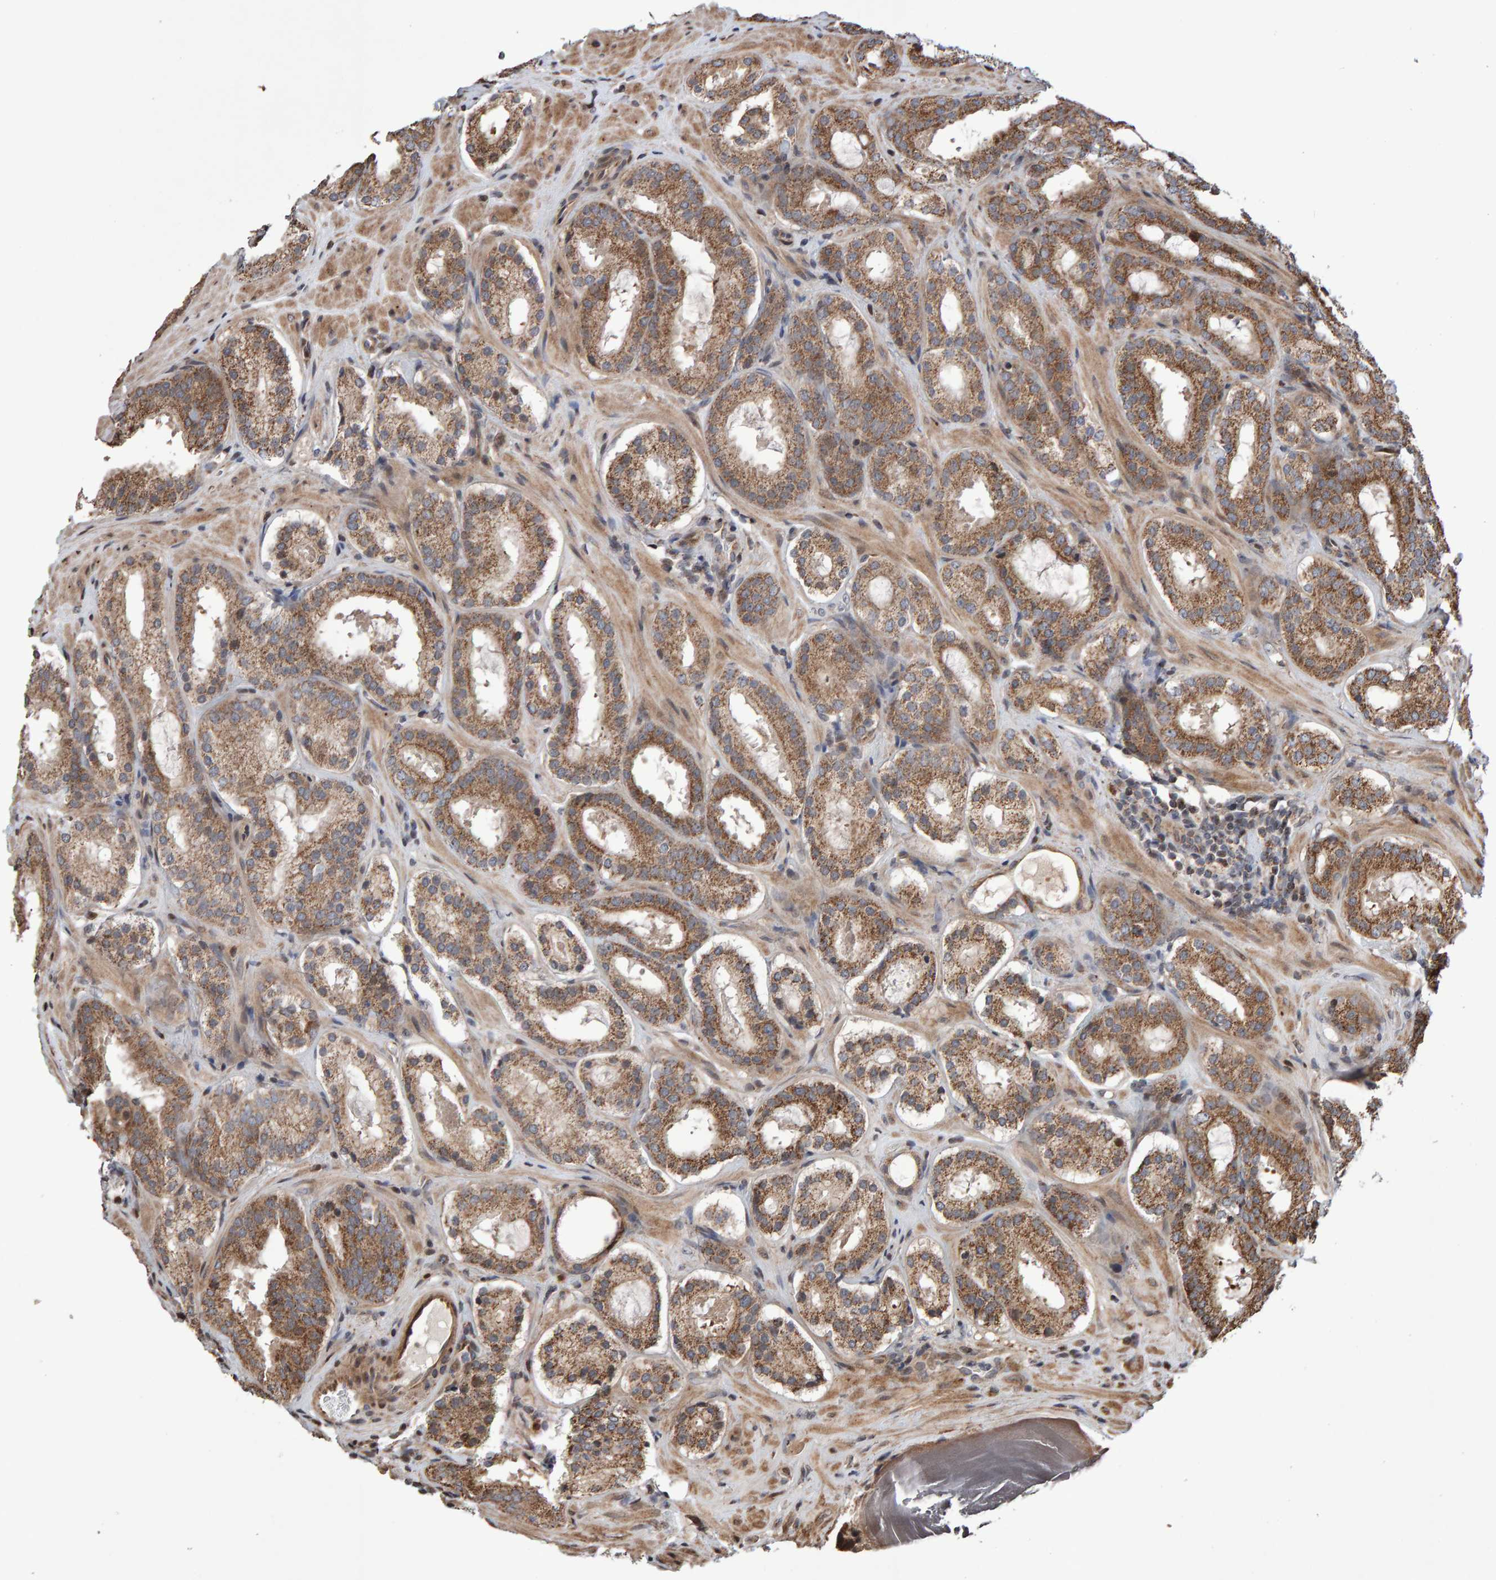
{"staining": {"intensity": "moderate", "quantity": ">75%", "location": "cytoplasmic/membranous"}, "tissue": "prostate cancer", "cell_type": "Tumor cells", "image_type": "cancer", "snomed": [{"axis": "morphology", "description": "Adenocarcinoma, Low grade"}, {"axis": "topography", "description": "Prostate"}], "caption": "A medium amount of moderate cytoplasmic/membranous positivity is seen in about >75% of tumor cells in prostate cancer (adenocarcinoma (low-grade)) tissue.", "gene": "PECR", "patient": {"sex": "male", "age": 69}}